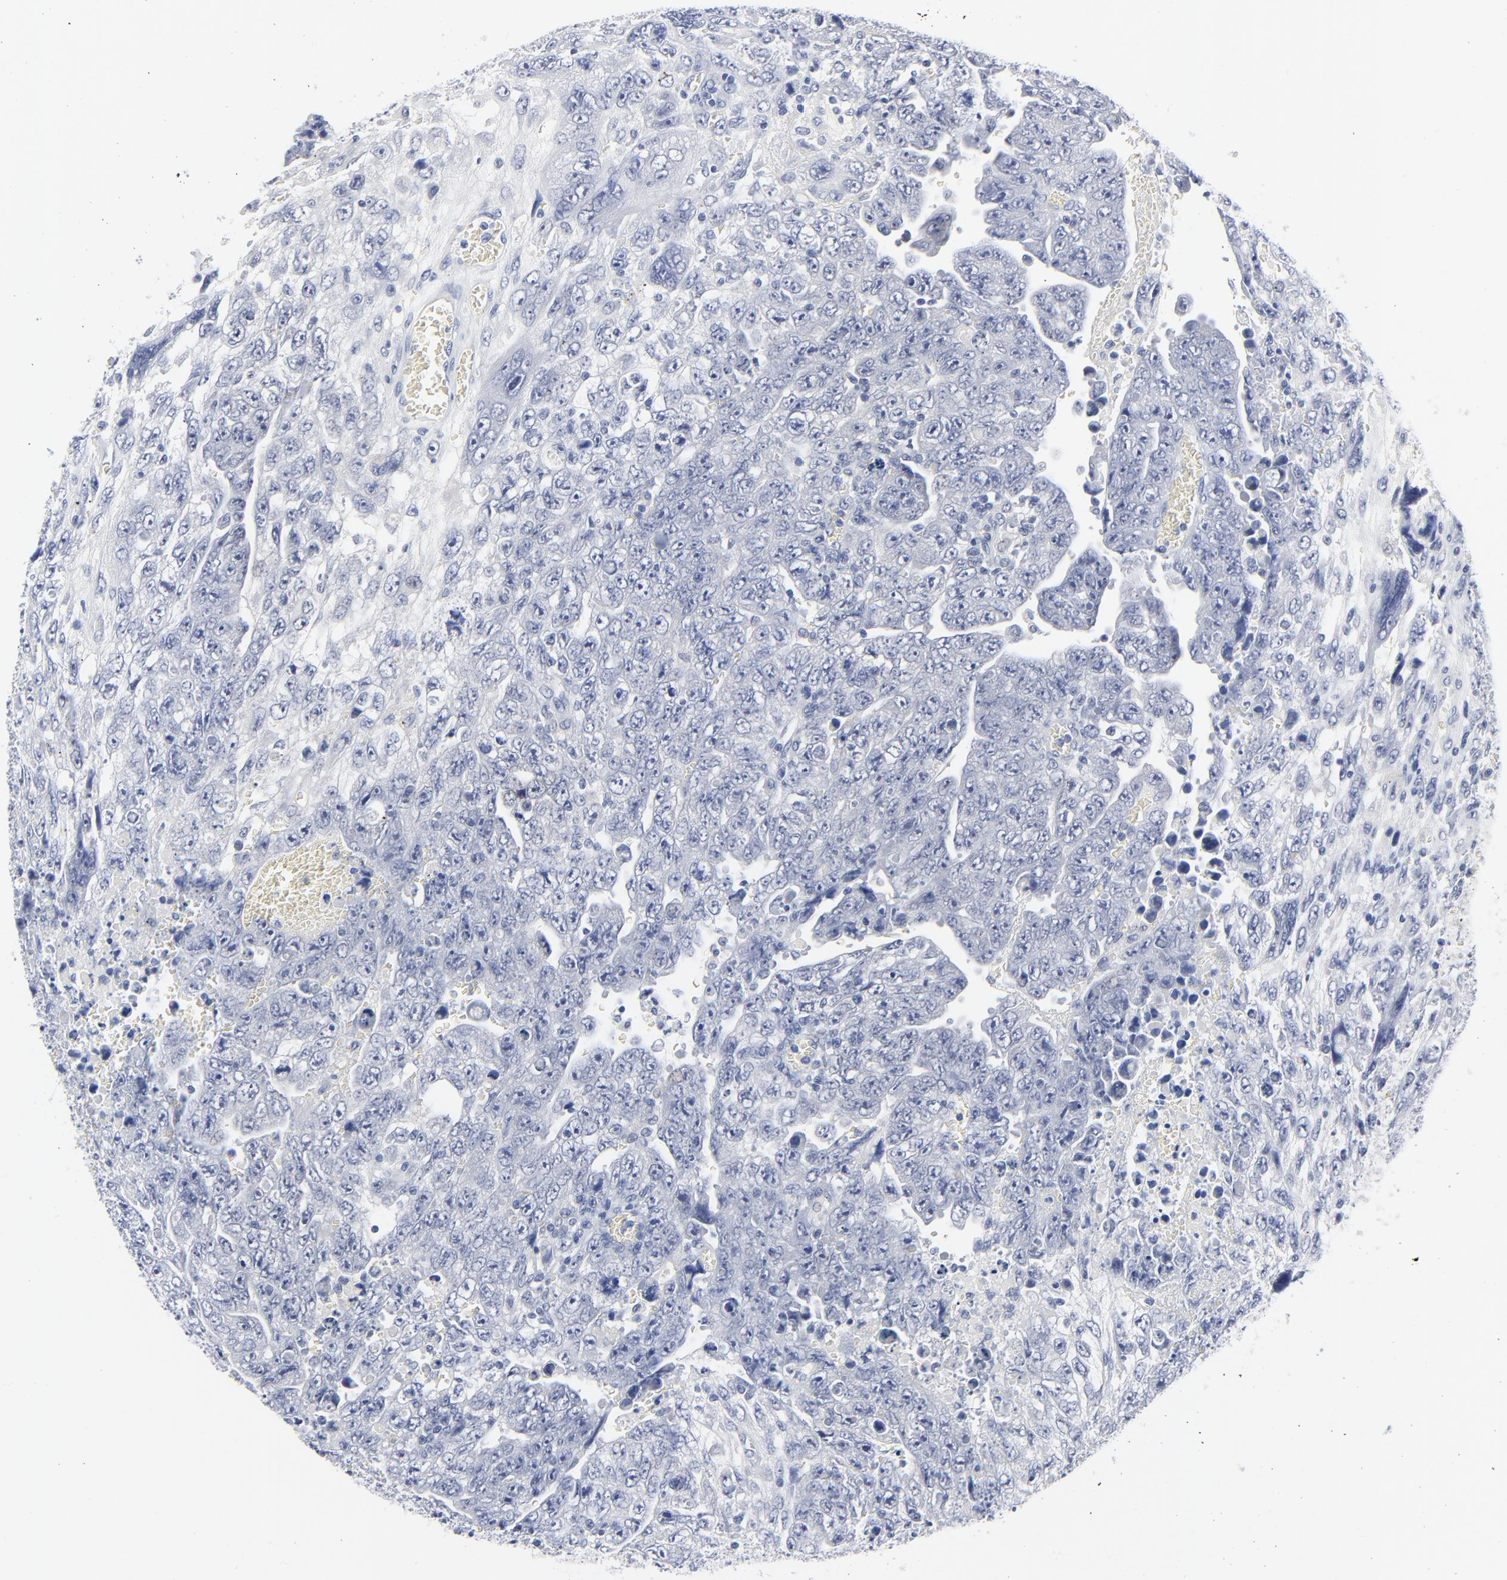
{"staining": {"intensity": "negative", "quantity": "none", "location": "none"}, "tissue": "testis cancer", "cell_type": "Tumor cells", "image_type": "cancer", "snomed": [{"axis": "morphology", "description": "Carcinoma, Embryonal, NOS"}, {"axis": "topography", "description": "Testis"}], "caption": "The photomicrograph shows no staining of tumor cells in embryonal carcinoma (testis).", "gene": "CLEC4G", "patient": {"sex": "male", "age": 28}}